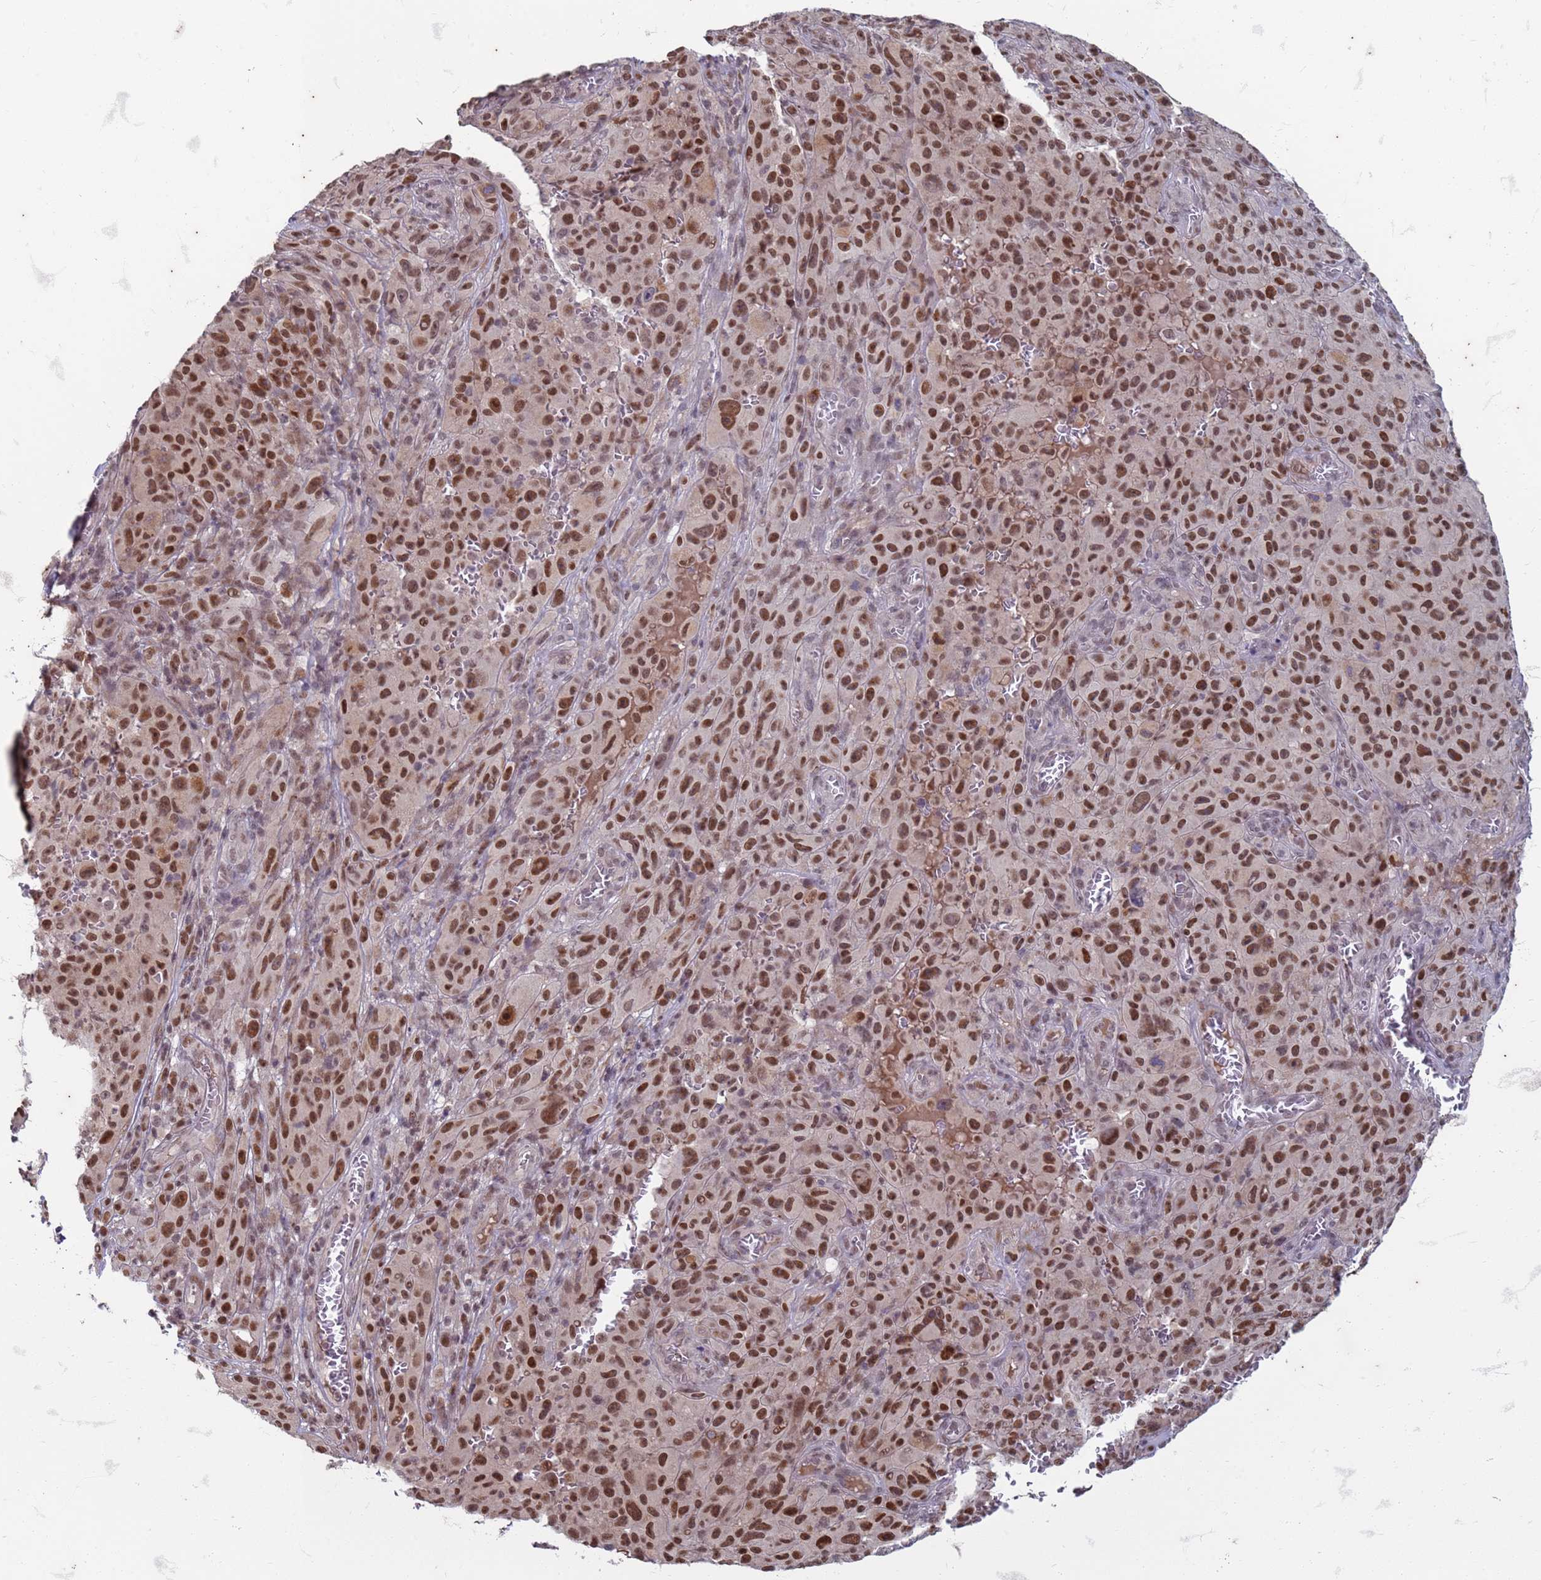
{"staining": {"intensity": "moderate", "quantity": ">75%", "location": "nuclear"}, "tissue": "melanoma", "cell_type": "Tumor cells", "image_type": "cancer", "snomed": [{"axis": "morphology", "description": "Malignant melanoma, NOS"}, {"axis": "topography", "description": "Skin"}], "caption": "Melanoma stained with immunohistochemistry (IHC) demonstrates moderate nuclear staining in about >75% of tumor cells.", "gene": "TRMT6", "patient": {"sex": "female", "age": 82}}